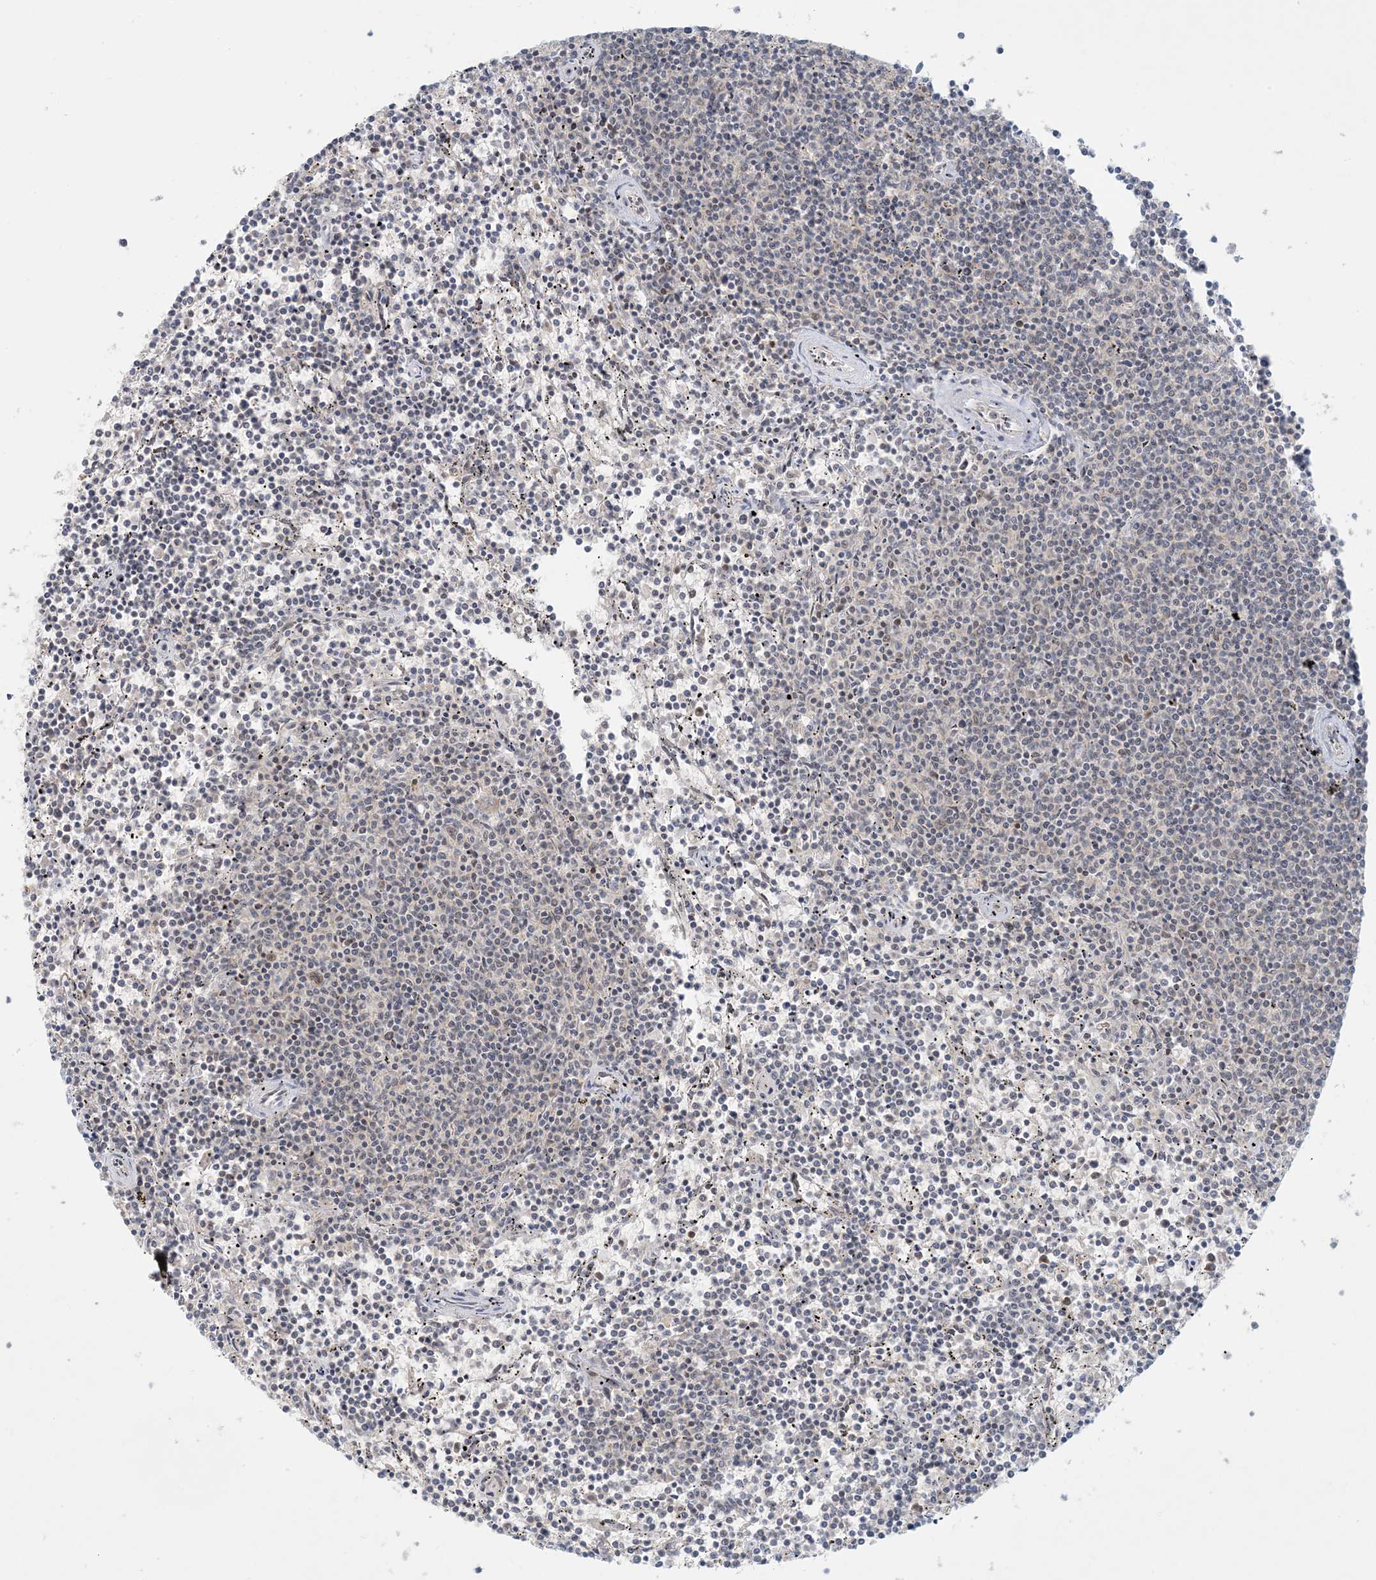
{"staining": {"intensity": "negative", "quantity": "none", "location": "none"}, "tissue": "lymphoma", "cell_type": "Tumor cells", "image_type": "cancer", "snomed": [{"axis": "morphology", "description": "Malignant lymphoma, non-Hodgkin's type, Low grade"}, {"axis": "topography", "description": "Spleen"}], "caption": "Tumor cells are negative for protein expression in human malignant lymphoma, non-Hodgkin's type (low-grade).", "gene": "OBI1", "patient": {"sex": "female", "age": 50}}